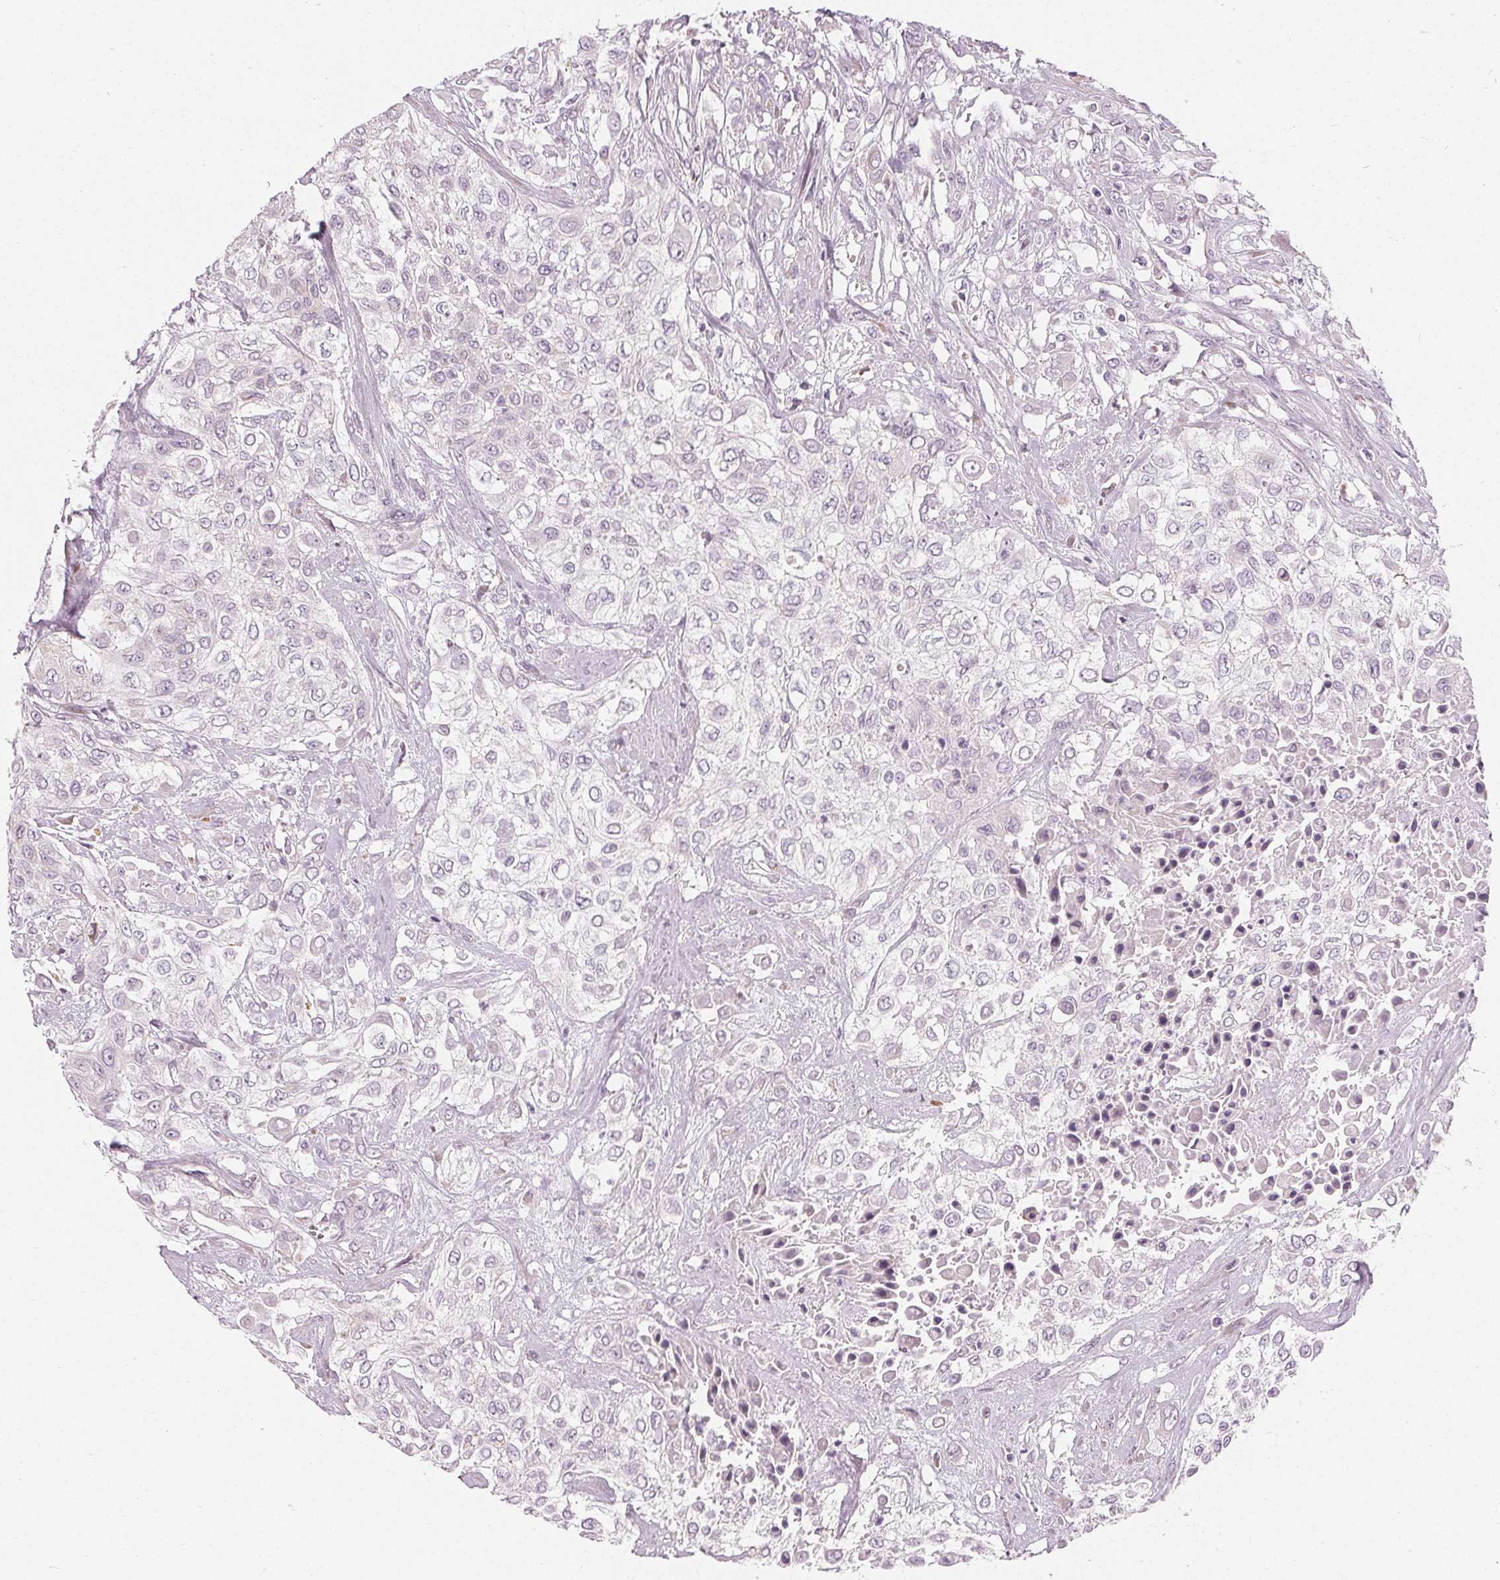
{"staining": {"intensity": "negative", "quantity": "none", "location": "none"}, "tissue": "urothelial cancer", "cell_type": "Tumor cells", "image_type": "cancer", "snomed": [{"axis": "morphology", "description": "Urothelial carcinoma, High grade"}, {"axis": "topography", "description": "Urinary bladder"}], "caption": "Tumor cells are negative for brown protein staining in high-grade urothelial carcinoma.", "gene": "HOPX", "patient": {"sex": "male", "age": 57}}